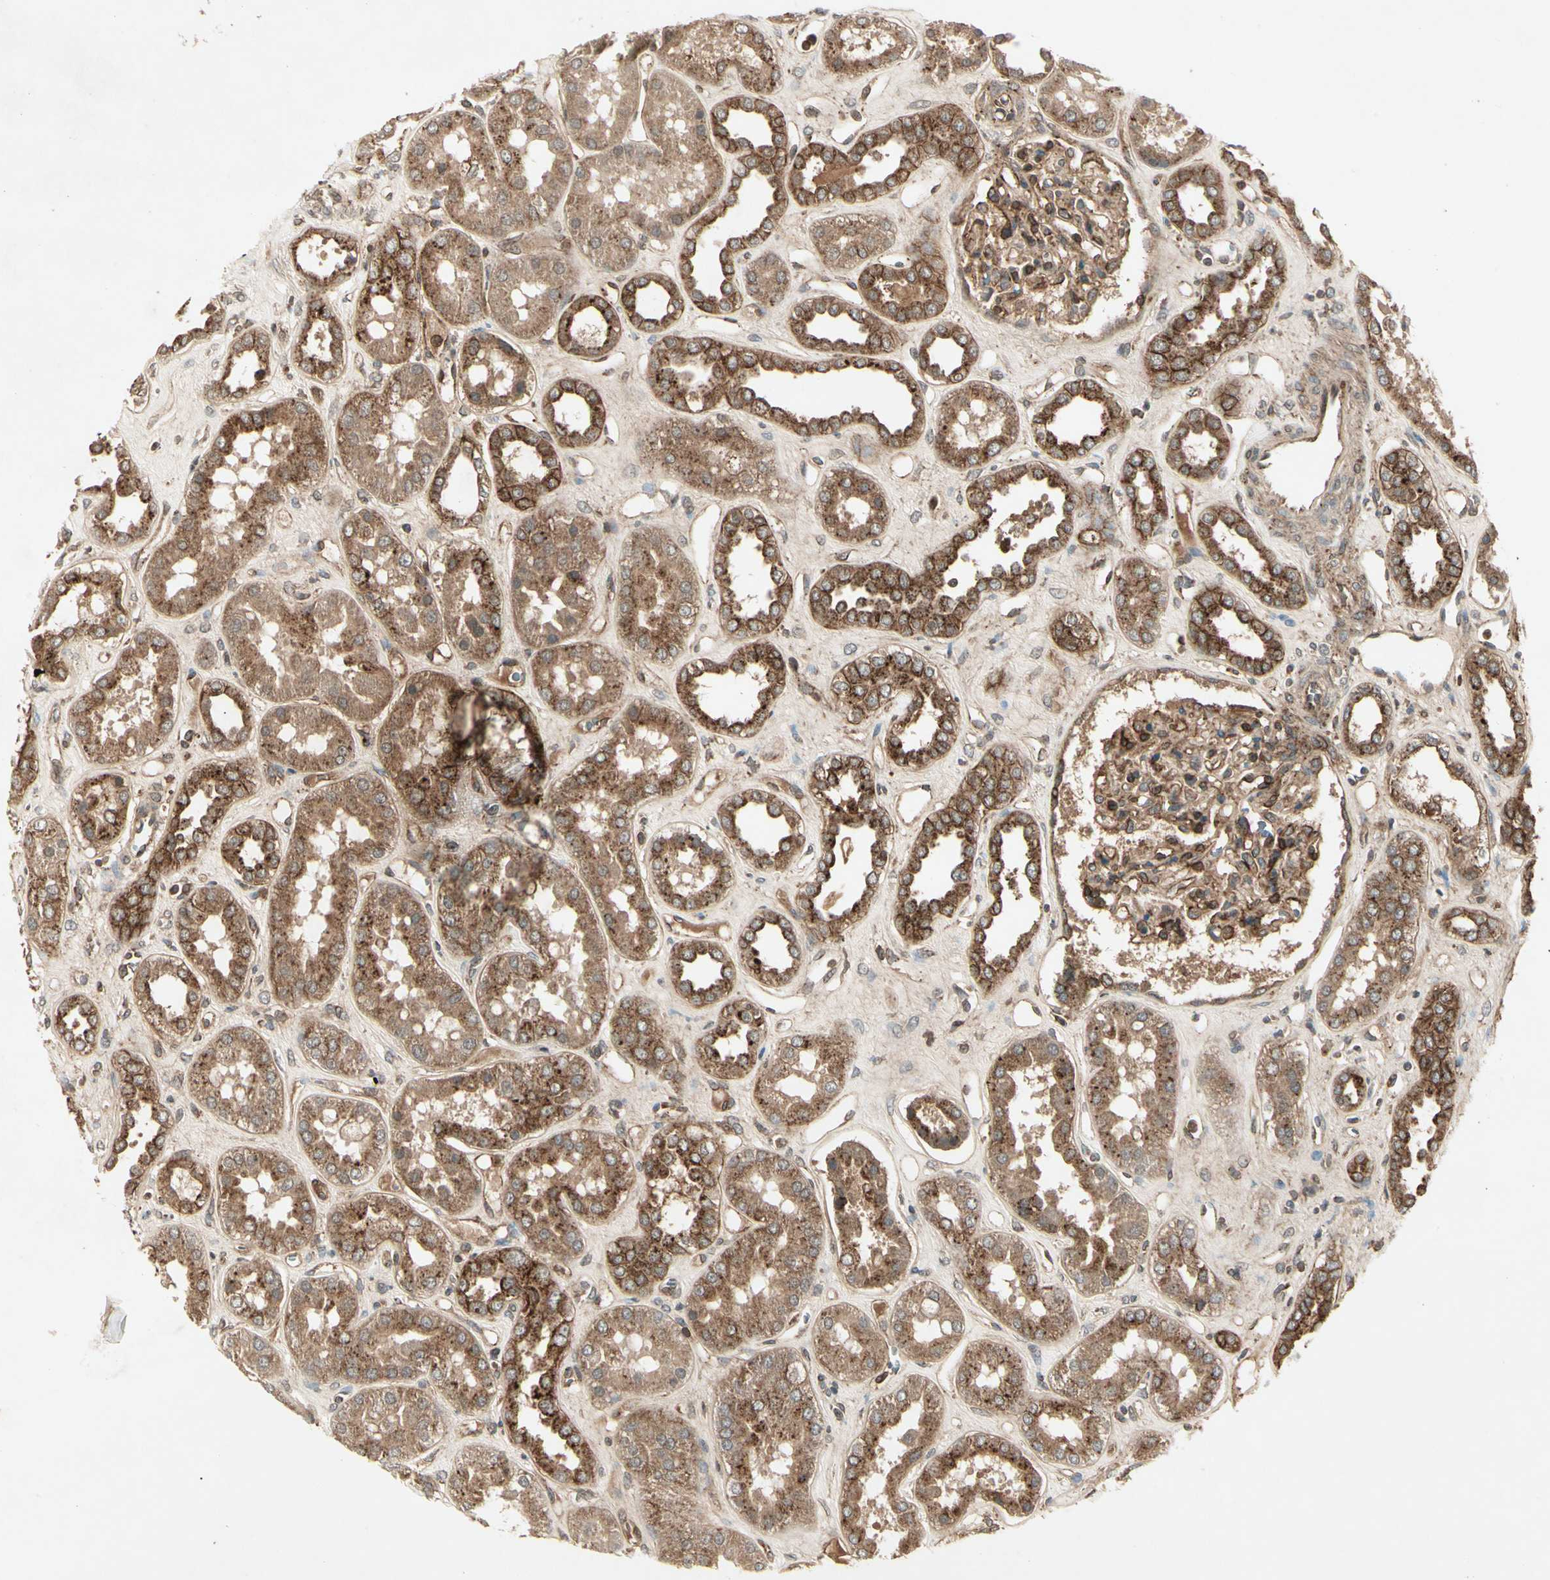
{"staining": {"intensity": "strong", "quantity": ">75%", "location": "cytoplasmic/membranous"}, "tissue": "kidney", "cell_type": "Cells in glomeruli", "image_type": "normal", "snomed": [{"axis": "morphology", "description": "Normal tissue, NOS"}, {"axis": "topography", "description": "Kidney"}], "caption": "An image of kidney stained for a protein exhibits strong cytoplasmic/membranous brown staining in cells in glomeruli. (DAB (3,3'-diaminobenzidine) = brown stain, brightfield microscopy at high magnification).", "gene": "FLOT1", "patient": {"sex": "male", "age": 59}}